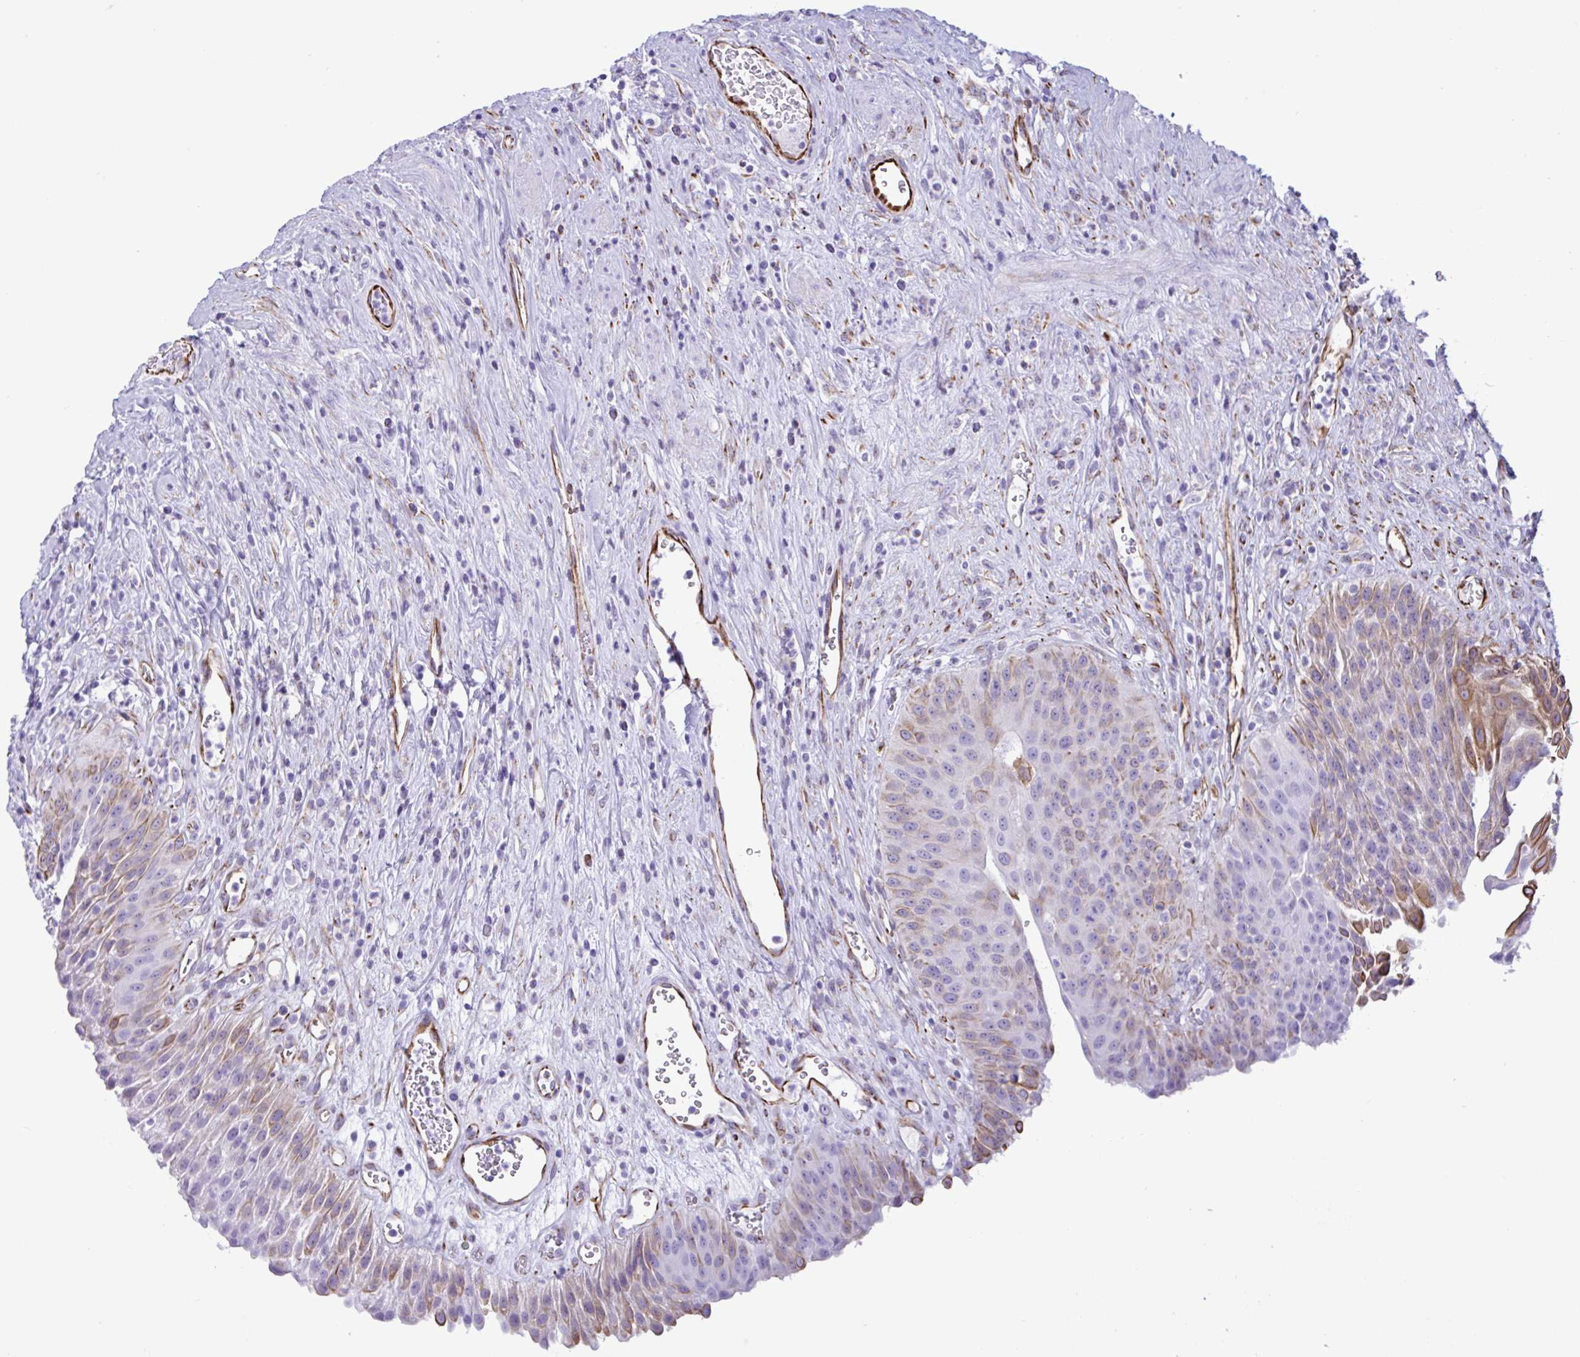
{"staining": {"intensity": "moderate", "quantity": "<25%", "location": "cytoplasmic/membranous"}, "tissue": "urinary bladder", "cell_type": "Urothelial cells", "image_type": "normal", "snomed": [{"axis": "morphology", "description": "Normal tissue, NOS"}, {"axis": "topography", "description": "Urinary bladder"}], "caption": "High-magnification brightfield microscopy of benign urinary bladder stained with DAB (brown) and counterstained with hematoxylin (blue). urothelial cells exhibit moderate cytoplasmic/membranous staining is seen in approximately<25% of cells. Nuclei are stained in blue.", "gene": "SMAD5", "patient": {"sex": "female", "age": 56}}